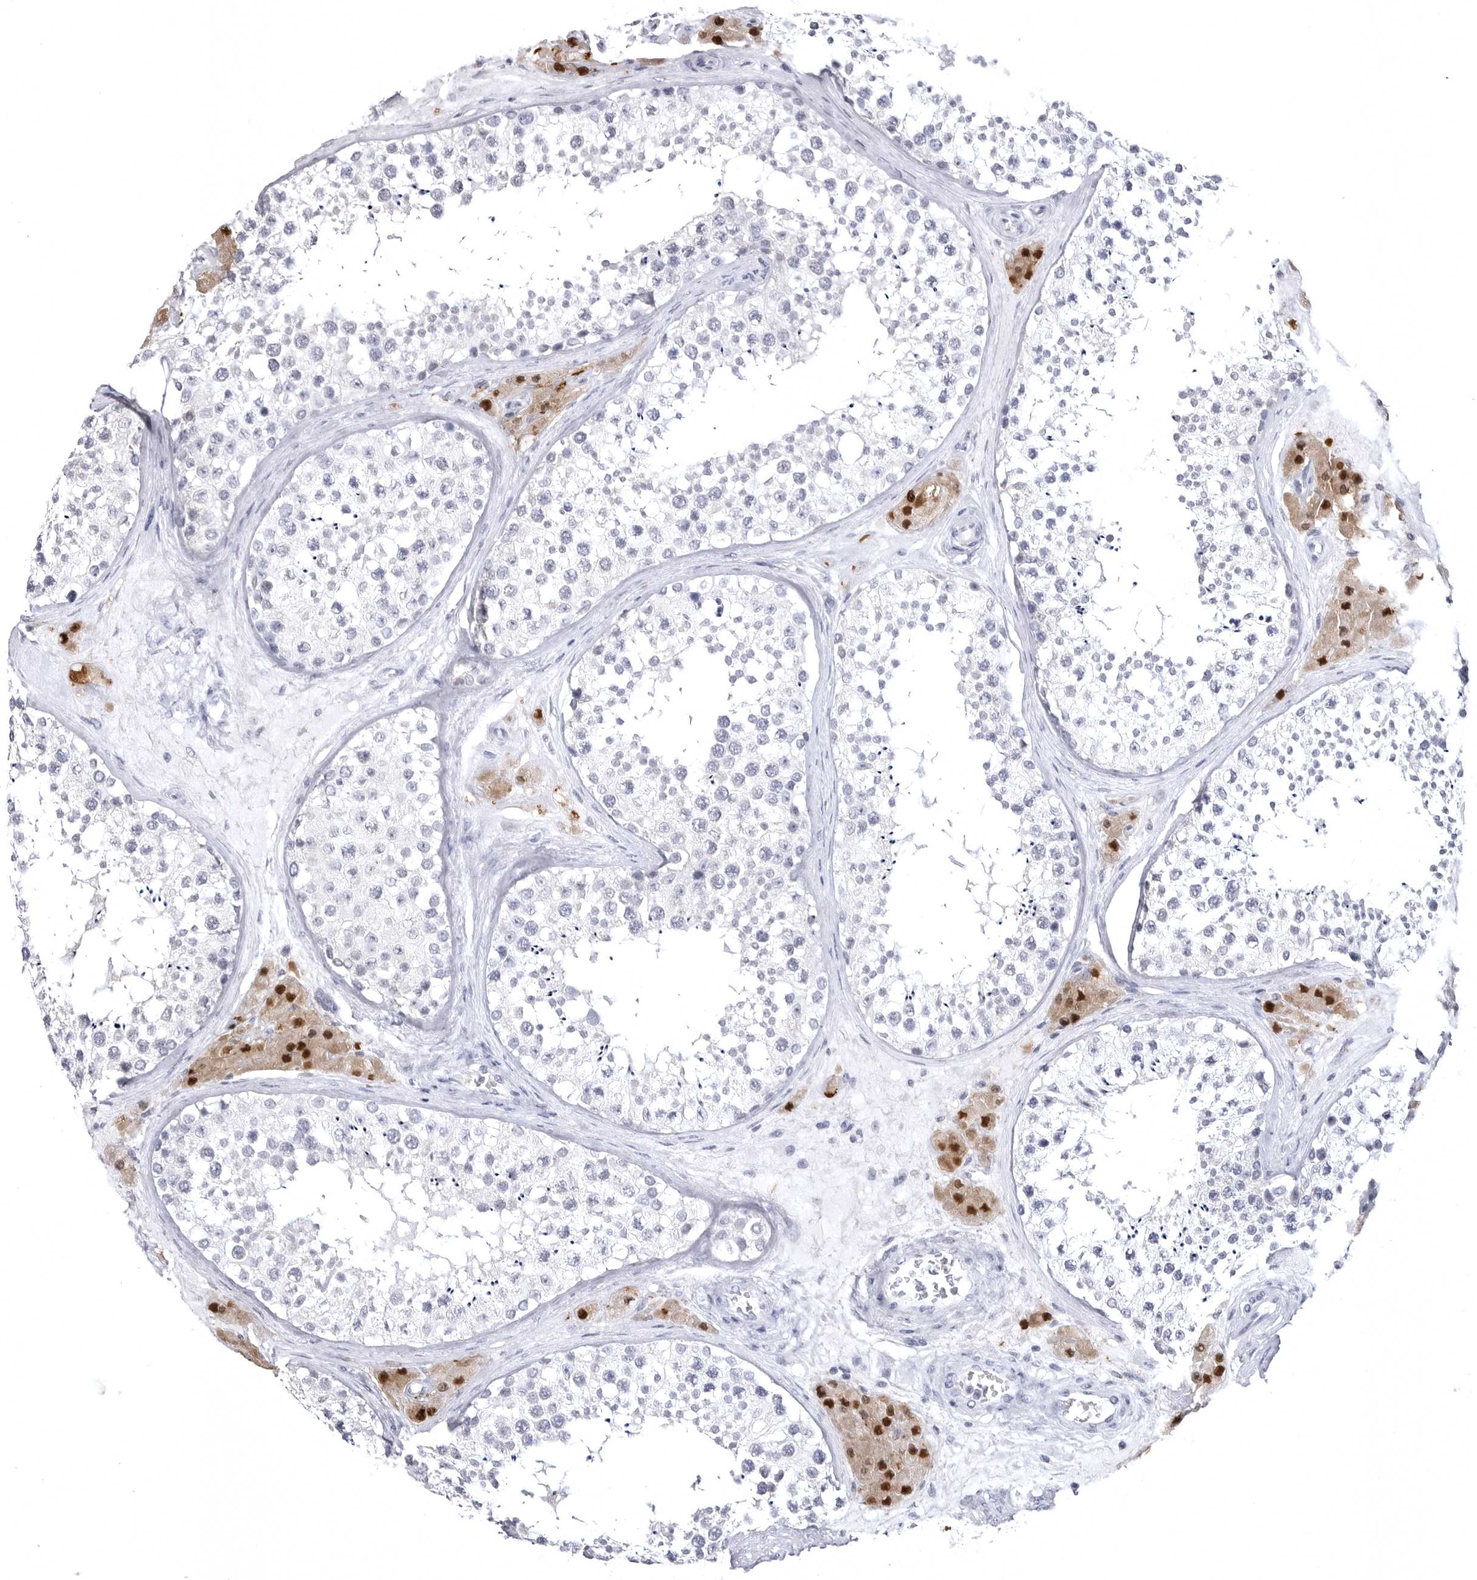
{"staining": {"intensity": "negative", "quantity": "none", "location": "none"}, "tissue": "testis", "cell_type": "Cells in seminiferous ducts", "image_type": "normal", "snomed": [{"axis": "morphology", "description": "Normal tissue, NOS"}, {"axis": "topography", "description": "Testis"}], "caption": "Immunohistochemistry (IHC) micrograph of benign human testis stained for a protein (brown), which shows no positivity in cells in seminiferous ducts.", "gene": "STAP2", "patient": {"sex": "male", "age": 46}}